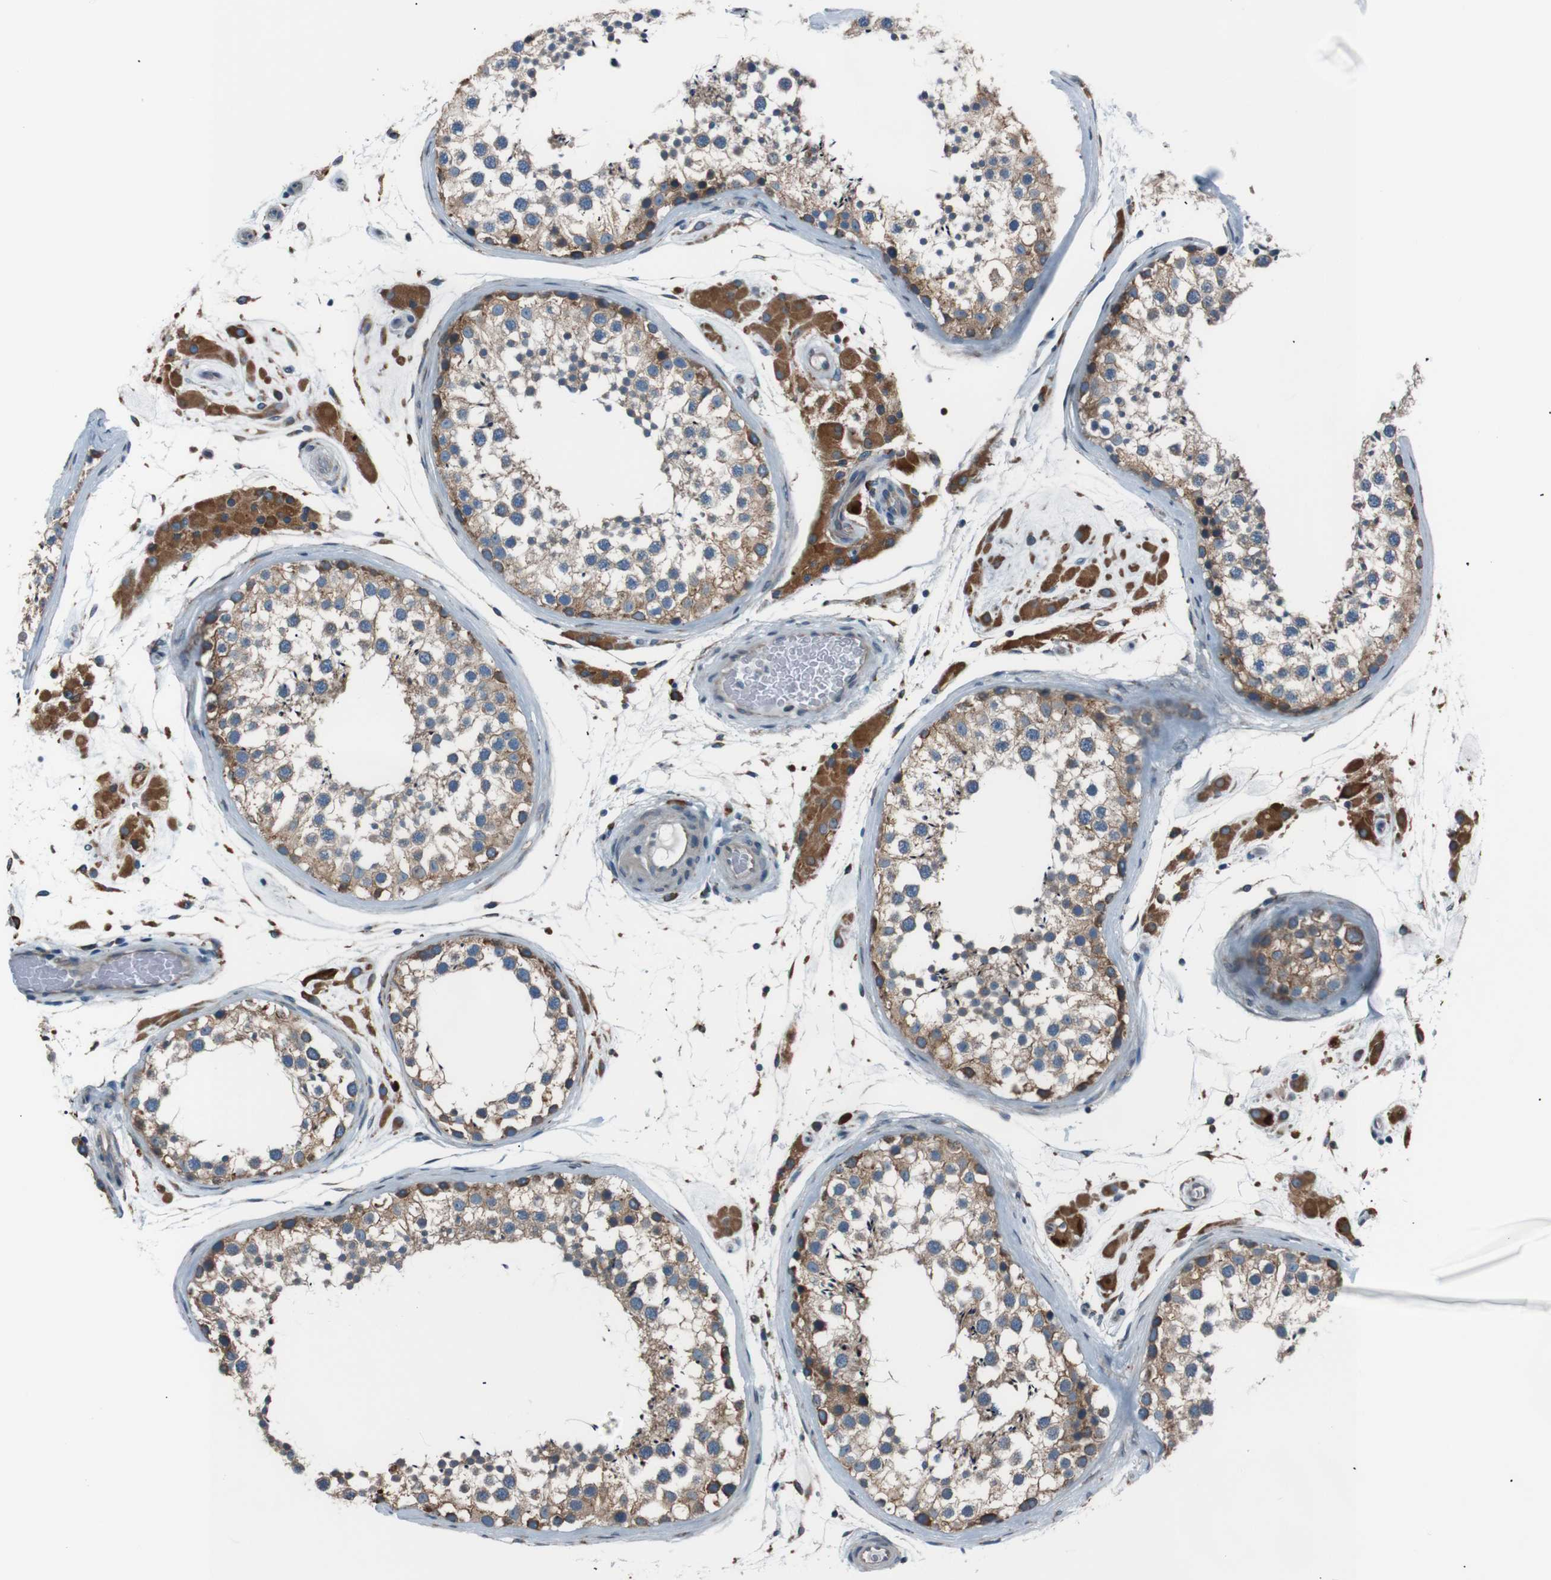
{"staining": {"intensity": "weak", "quantity": ">75%", "location": "cytoplasmic/membranous"}, "tissue": "testis", "cell_type": "Cells in seminiferous ducts", "image_type": "normal", "snomed": [{"axis": "morphology", "description": "Normal tissue, NOS"}, {"axis": "topography", "description": "Testis"}], "caption": "Unremarkable testis displays weak cytoplasmic/membranous positivity in about >75% of cells in seminiferous ducts, visualized by immunohistochemistry.", "gene": "SIGMAR1", "patient": {"sex": "male", "age": 46}}